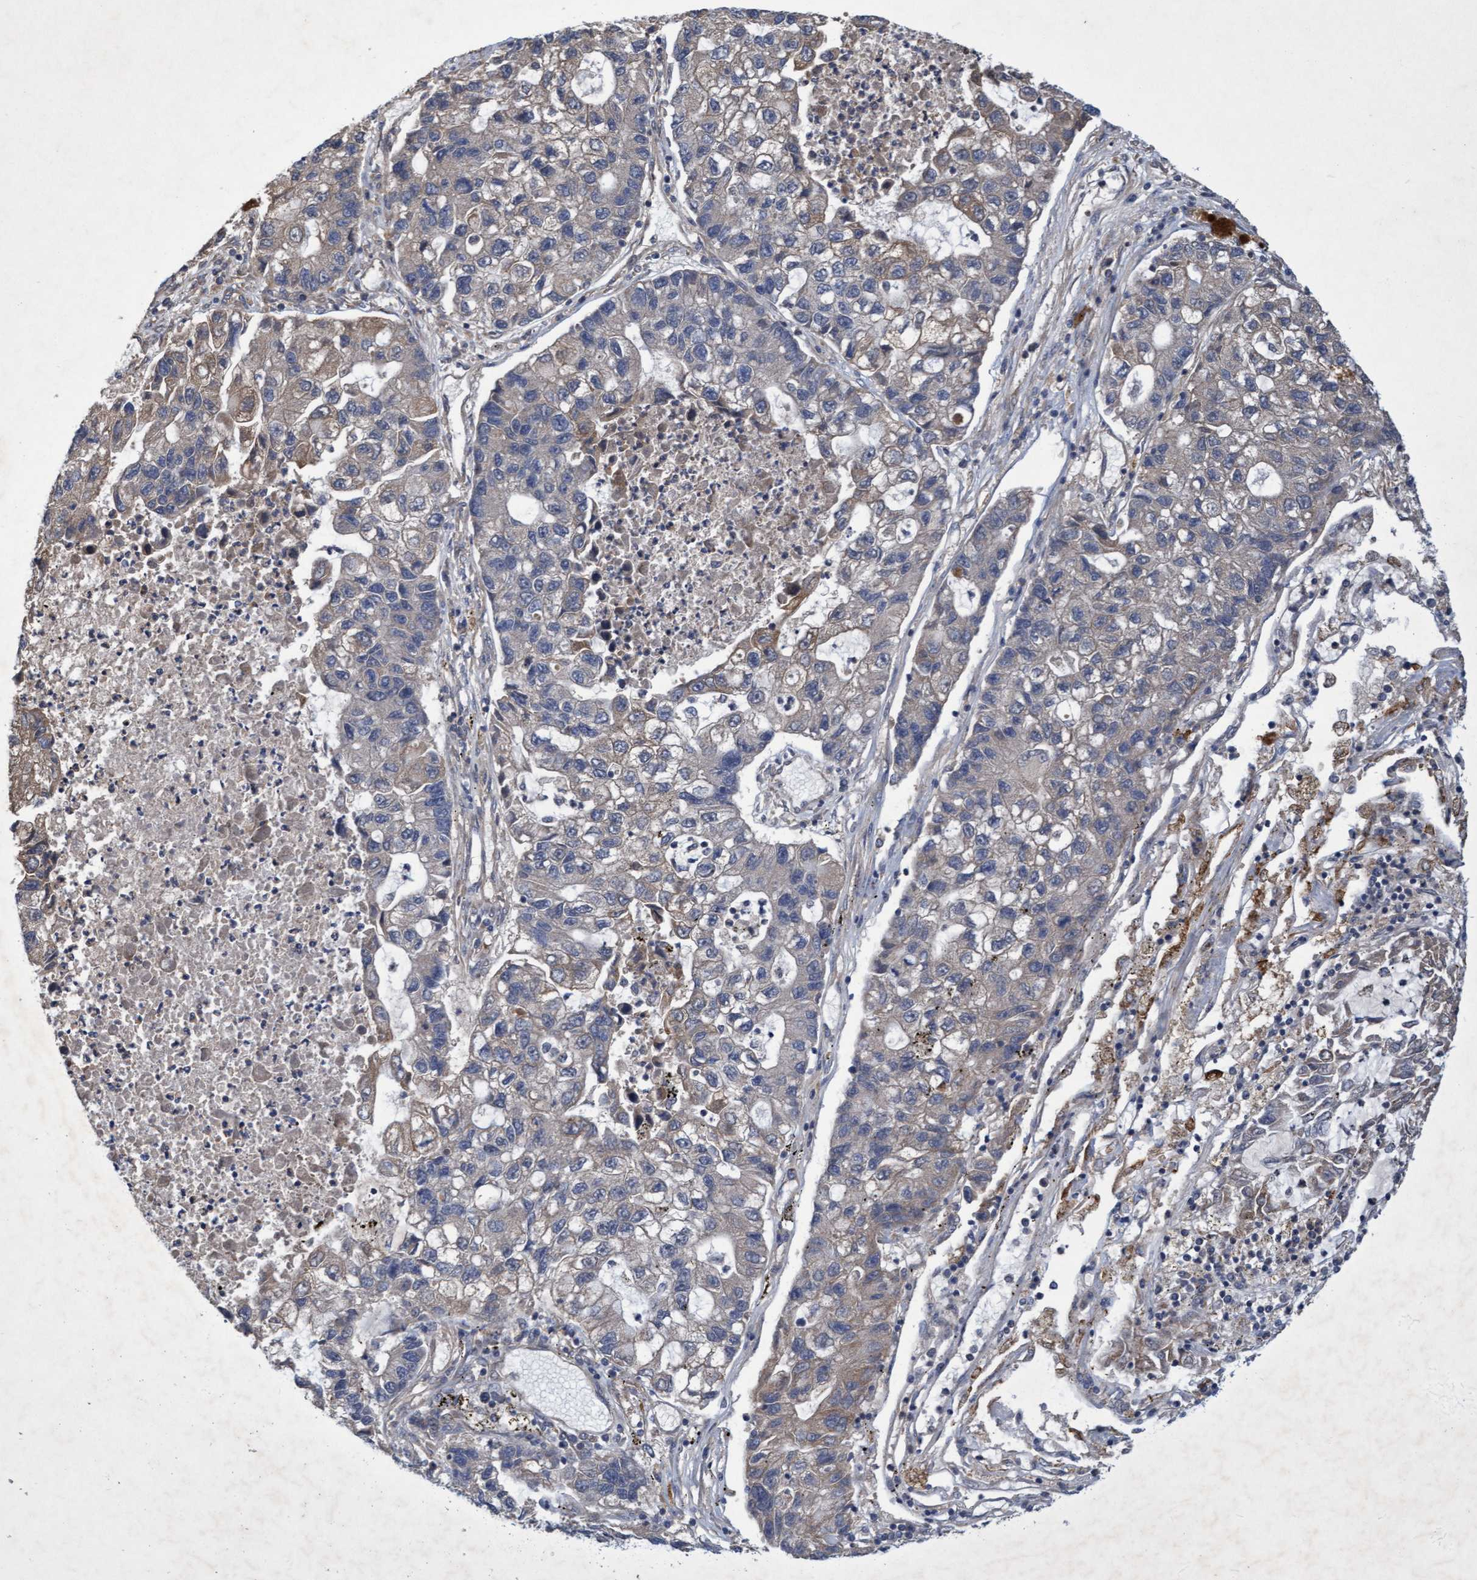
{"staining": {"intensity": "weak", "quantity": "25%-75%", "location": "cytoplasmic/membranous"}, "tissue": "lung cancer", "cell_type": "Tumor cells", "image_type": "cancer", "snomed": [{"axis": "morphology", "description": "Adenocarcinoma, NOS"}, {"axis": "topography", "description": "Lung"}], "caption": "Protein expression analysis of adenocarcinoma (lung) shows weak cytoplasmic/membranous staining in approximately 25%-75% of tumor cells.", "gene": "ZNF677", "patient": {"sex": "female", "age": 51}}